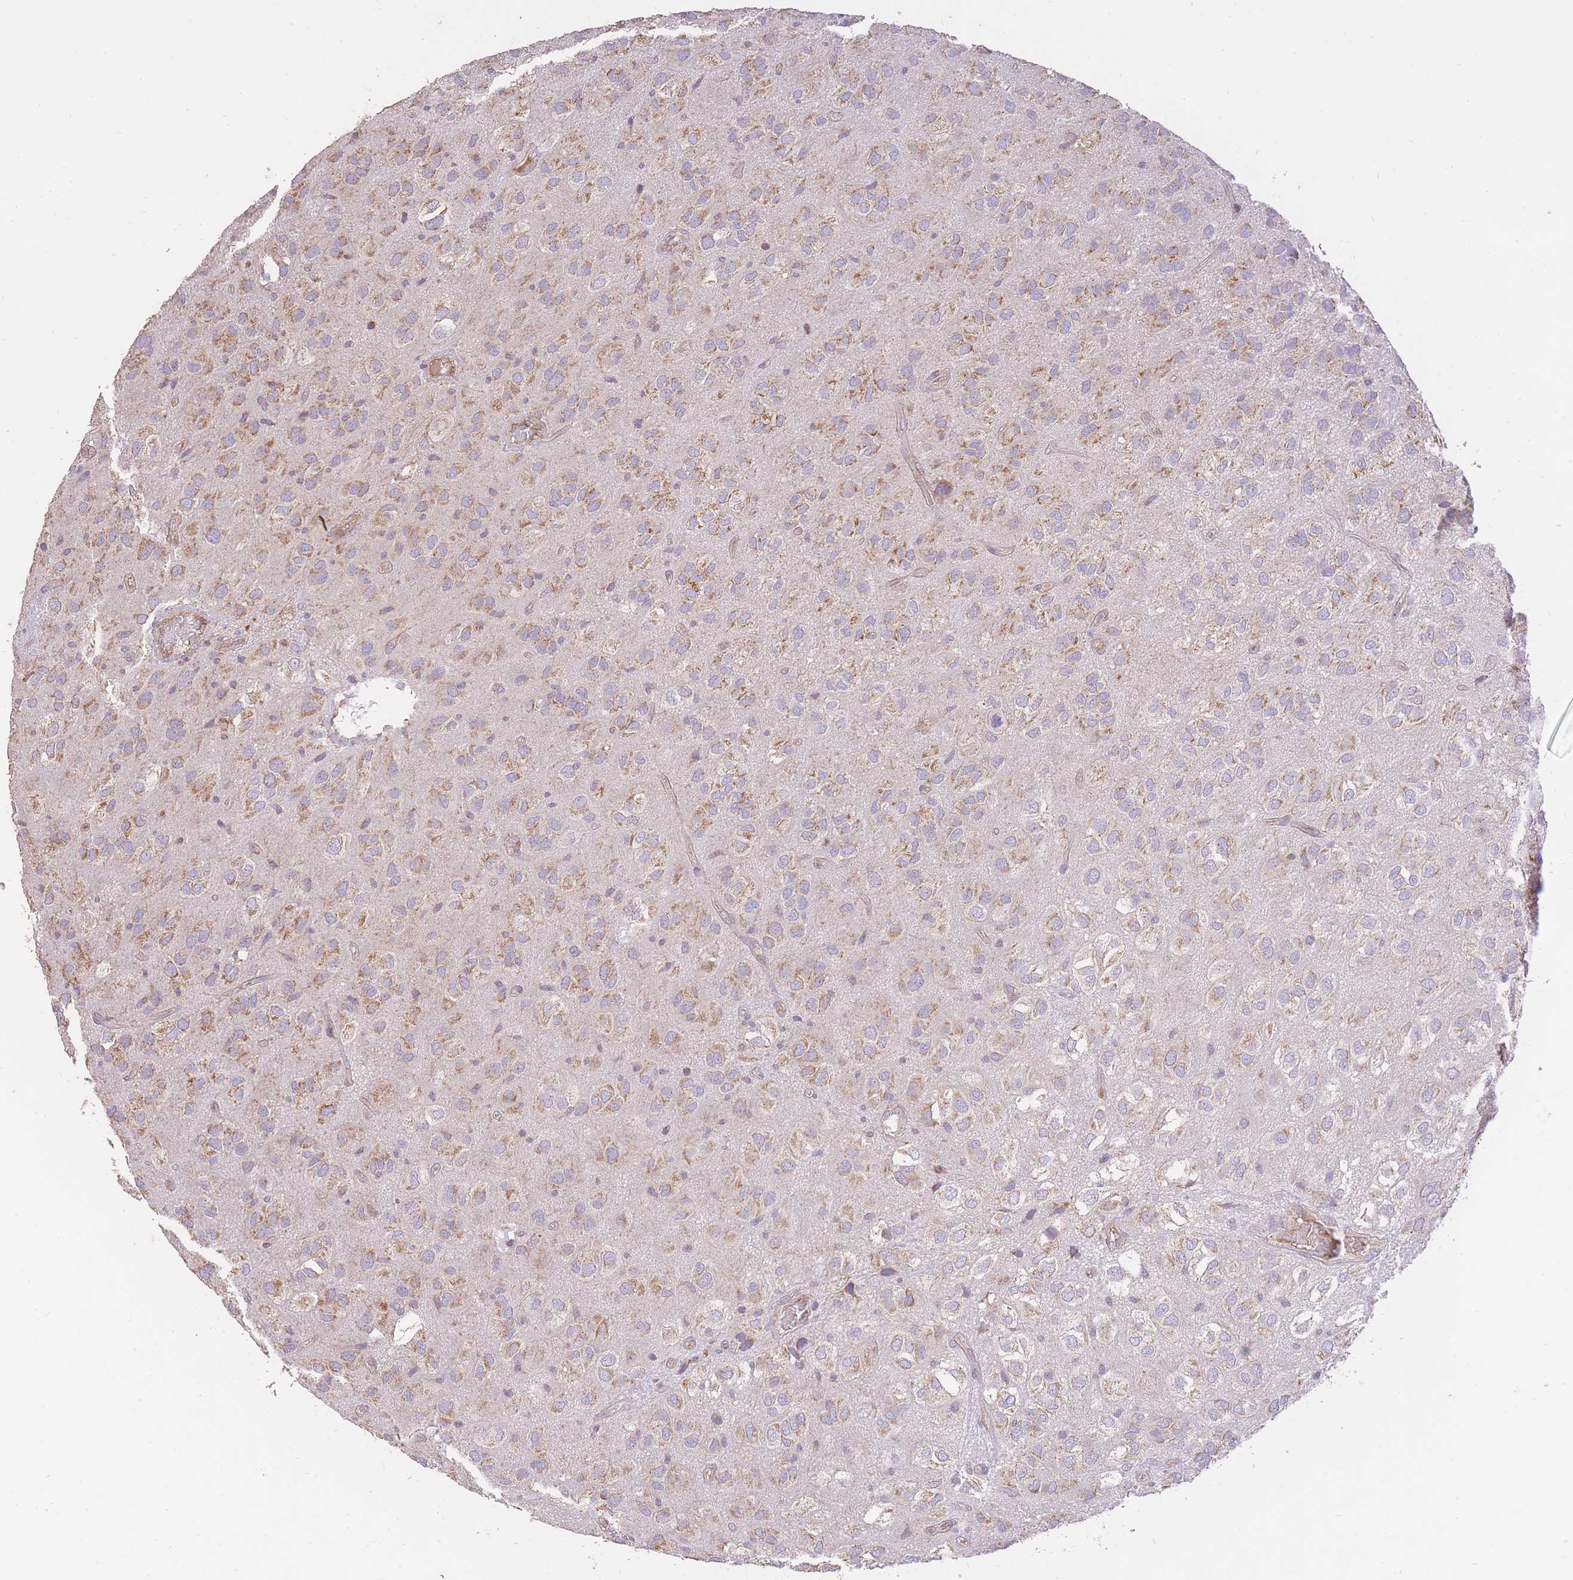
{"staining": {"intensity": "moderate", "quantity": ">75%", "location": "cytoplasmic/membranous"}, "tissue": "glioma", "cell_type": "Tumor cells", "image_type": "cancer", "snomed": [{"axis": "morphology", "description": "Glioma, malignant, Low grade"}, {"axis": "topography", "description": "Brain"}], "caption": "The micrograph reveals a brown stain indicating the presence of a protein in the cytoplasmic/membranous of tumor cells in low-grade glioma (malignant). Nuclei are stained in blue.", "gene": "PREP", "patient": {"sex": "male", "age": 66}}